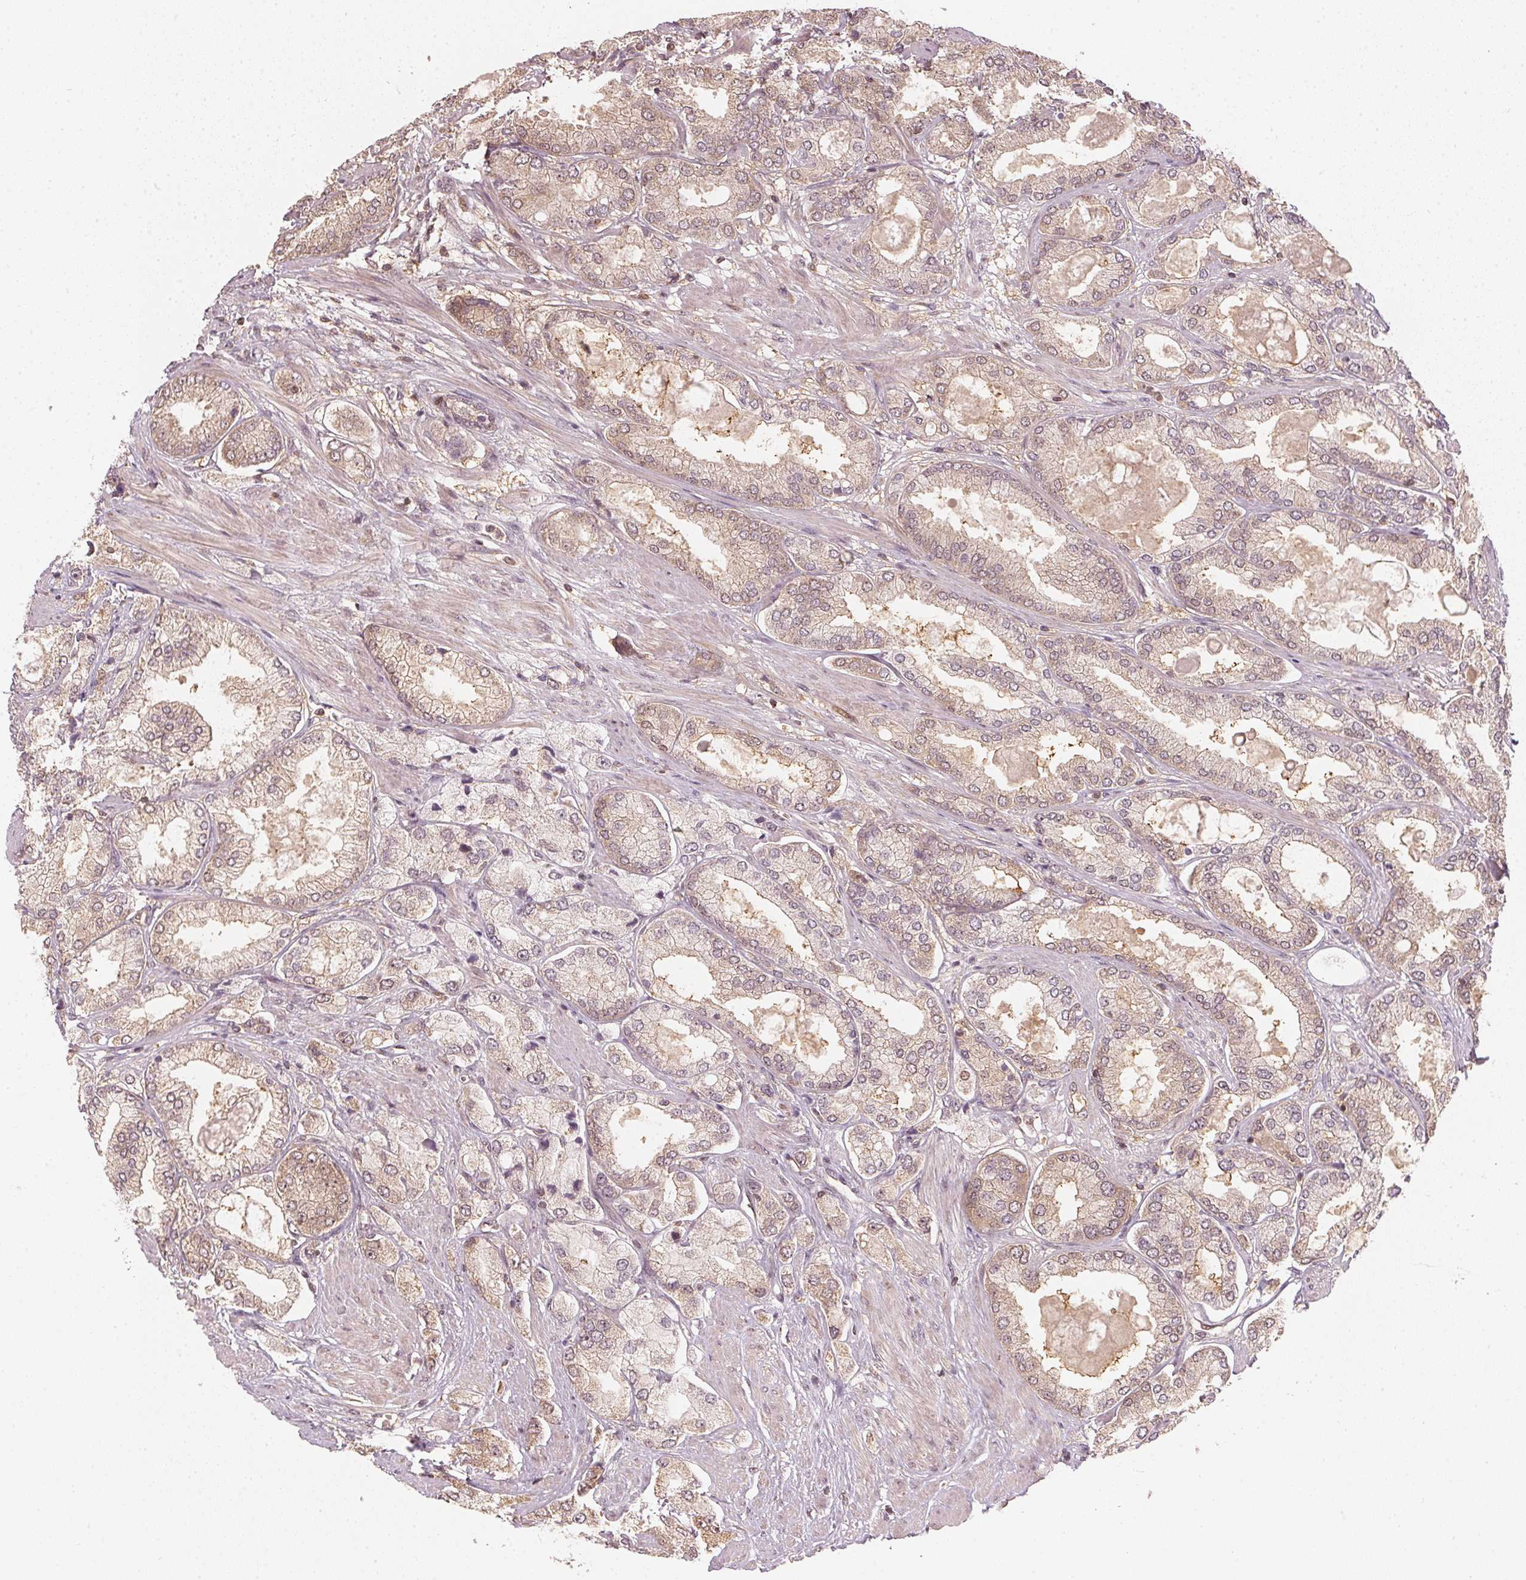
{"staining": {"intensity": "weak", "quantity": ">75%", "location": "cytoplasmic/membranous"}, "tissue": "prostate cancer", "cell_type": "Tumor cells", "image_type": "cancer", "snomed": [{"axis": "morphology", "description": "Adenocarcinoma, High grade"}, {"axis": "topography", "description": "Prostate"}], "caption": "Immunohistochemical staining of human prostate cancer displays low levels of weak cytoplasmic/membranous expression in approximately >75% of tumor cells. (DAB (3,3'-diaminobenzidine) IHC with brightfield microscopy, high magnification).", "gene": "UBE2L3", "patient": {"sex": "male", "age": 68}}